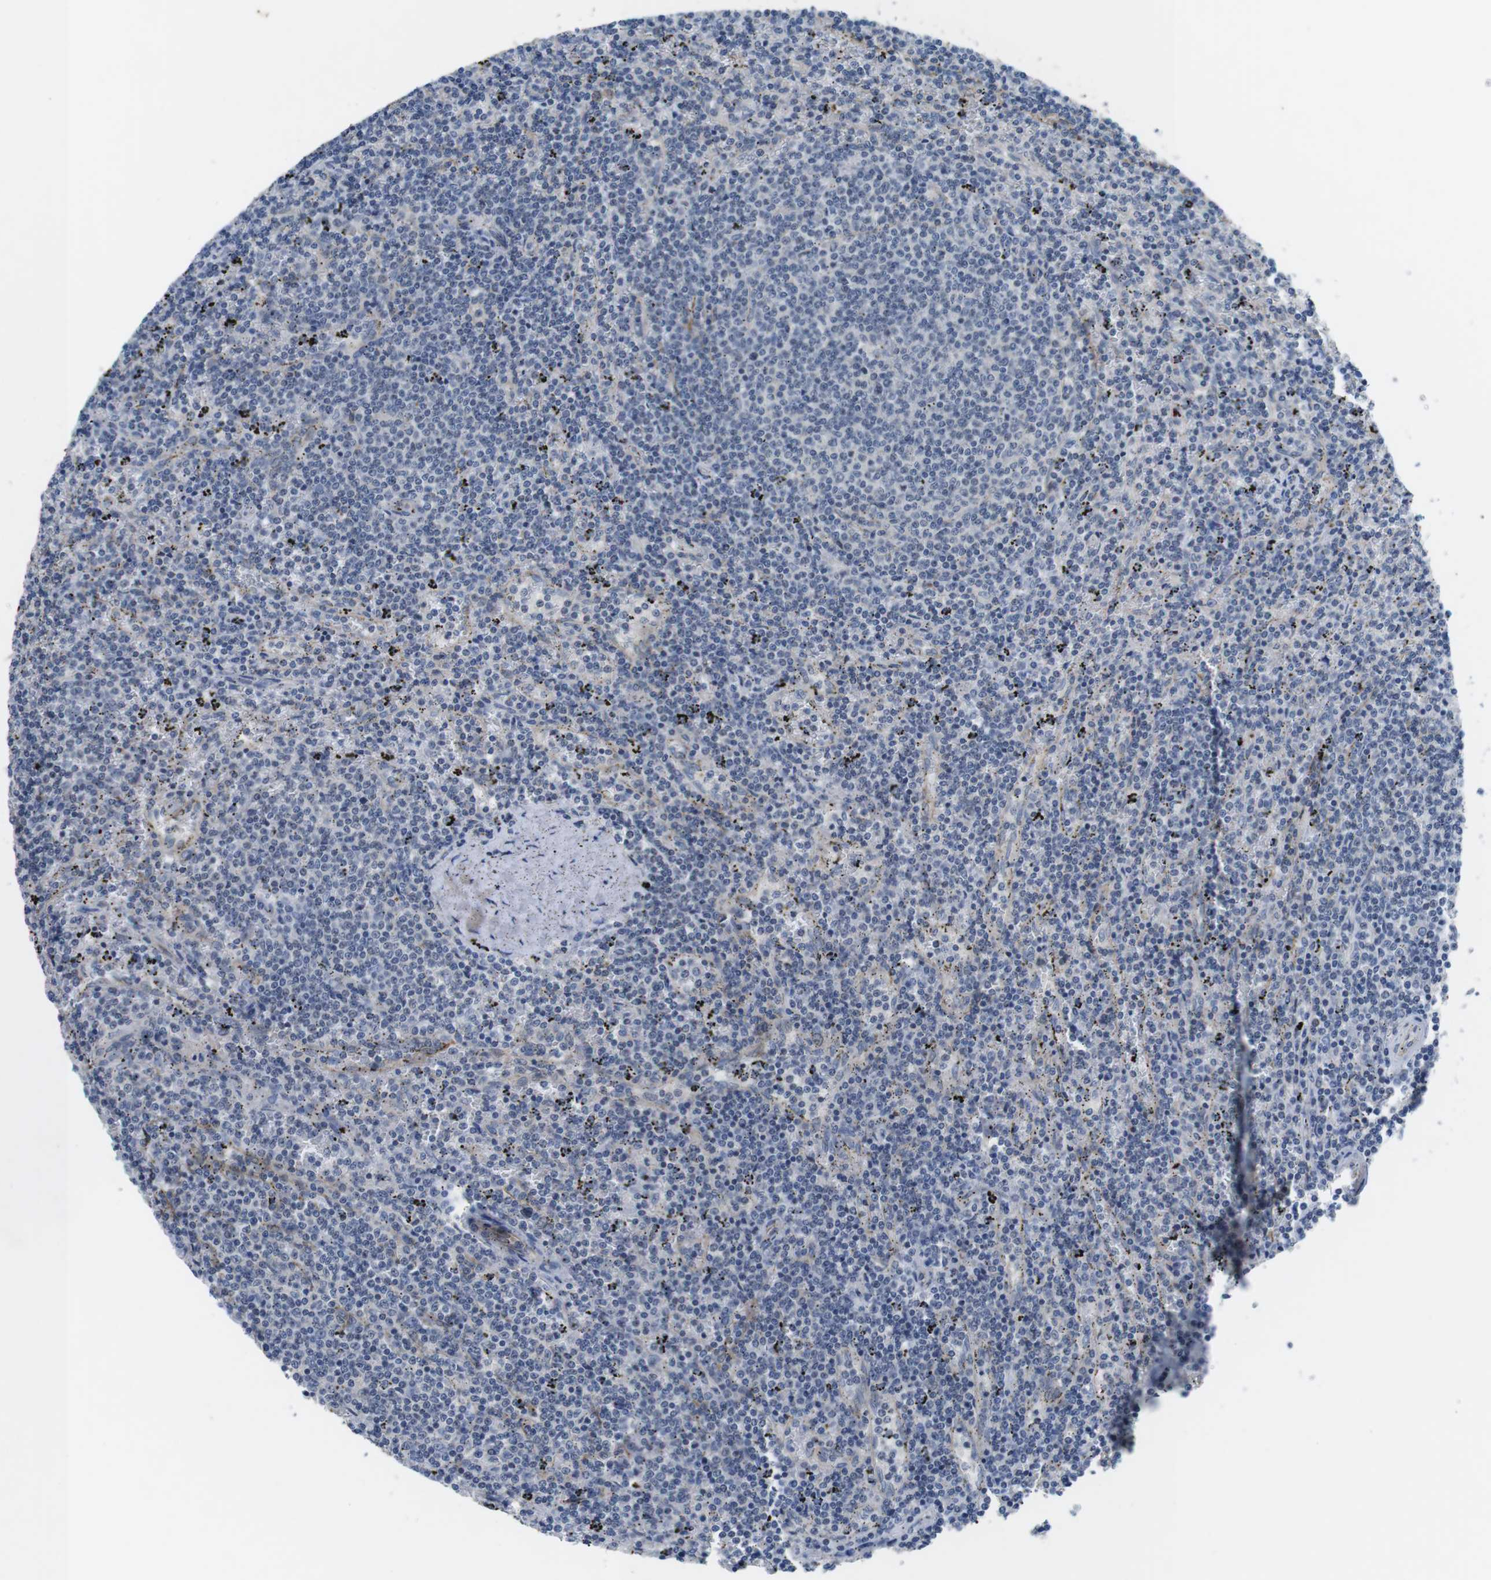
{"staining": {"intensity": "negative", "quantity": "none", "location": "none"}, "tissue": "lymphoma", "cell_type": "Tumor cells", "image_type": "cancer", "snomed": [{"axis": "morphology", "description": "Malignant lymphoma, non-Hodgkin's type, Low grade"}, {"axis": "topography", "description": "Spleen"}], "caption": "This photomicrograph is of lymphoma stained with immunohistochemistry (IHC) to label a protein in brown with the nuclei are counter-stained blue. There is no staining in tumor cells. (DAB (3,3'-diaminobenzidine) immunohistochemistry with hematoxylin counter stain).", "gene": "NECTIN1", "patient": {"sex": "female", "age": 50}}